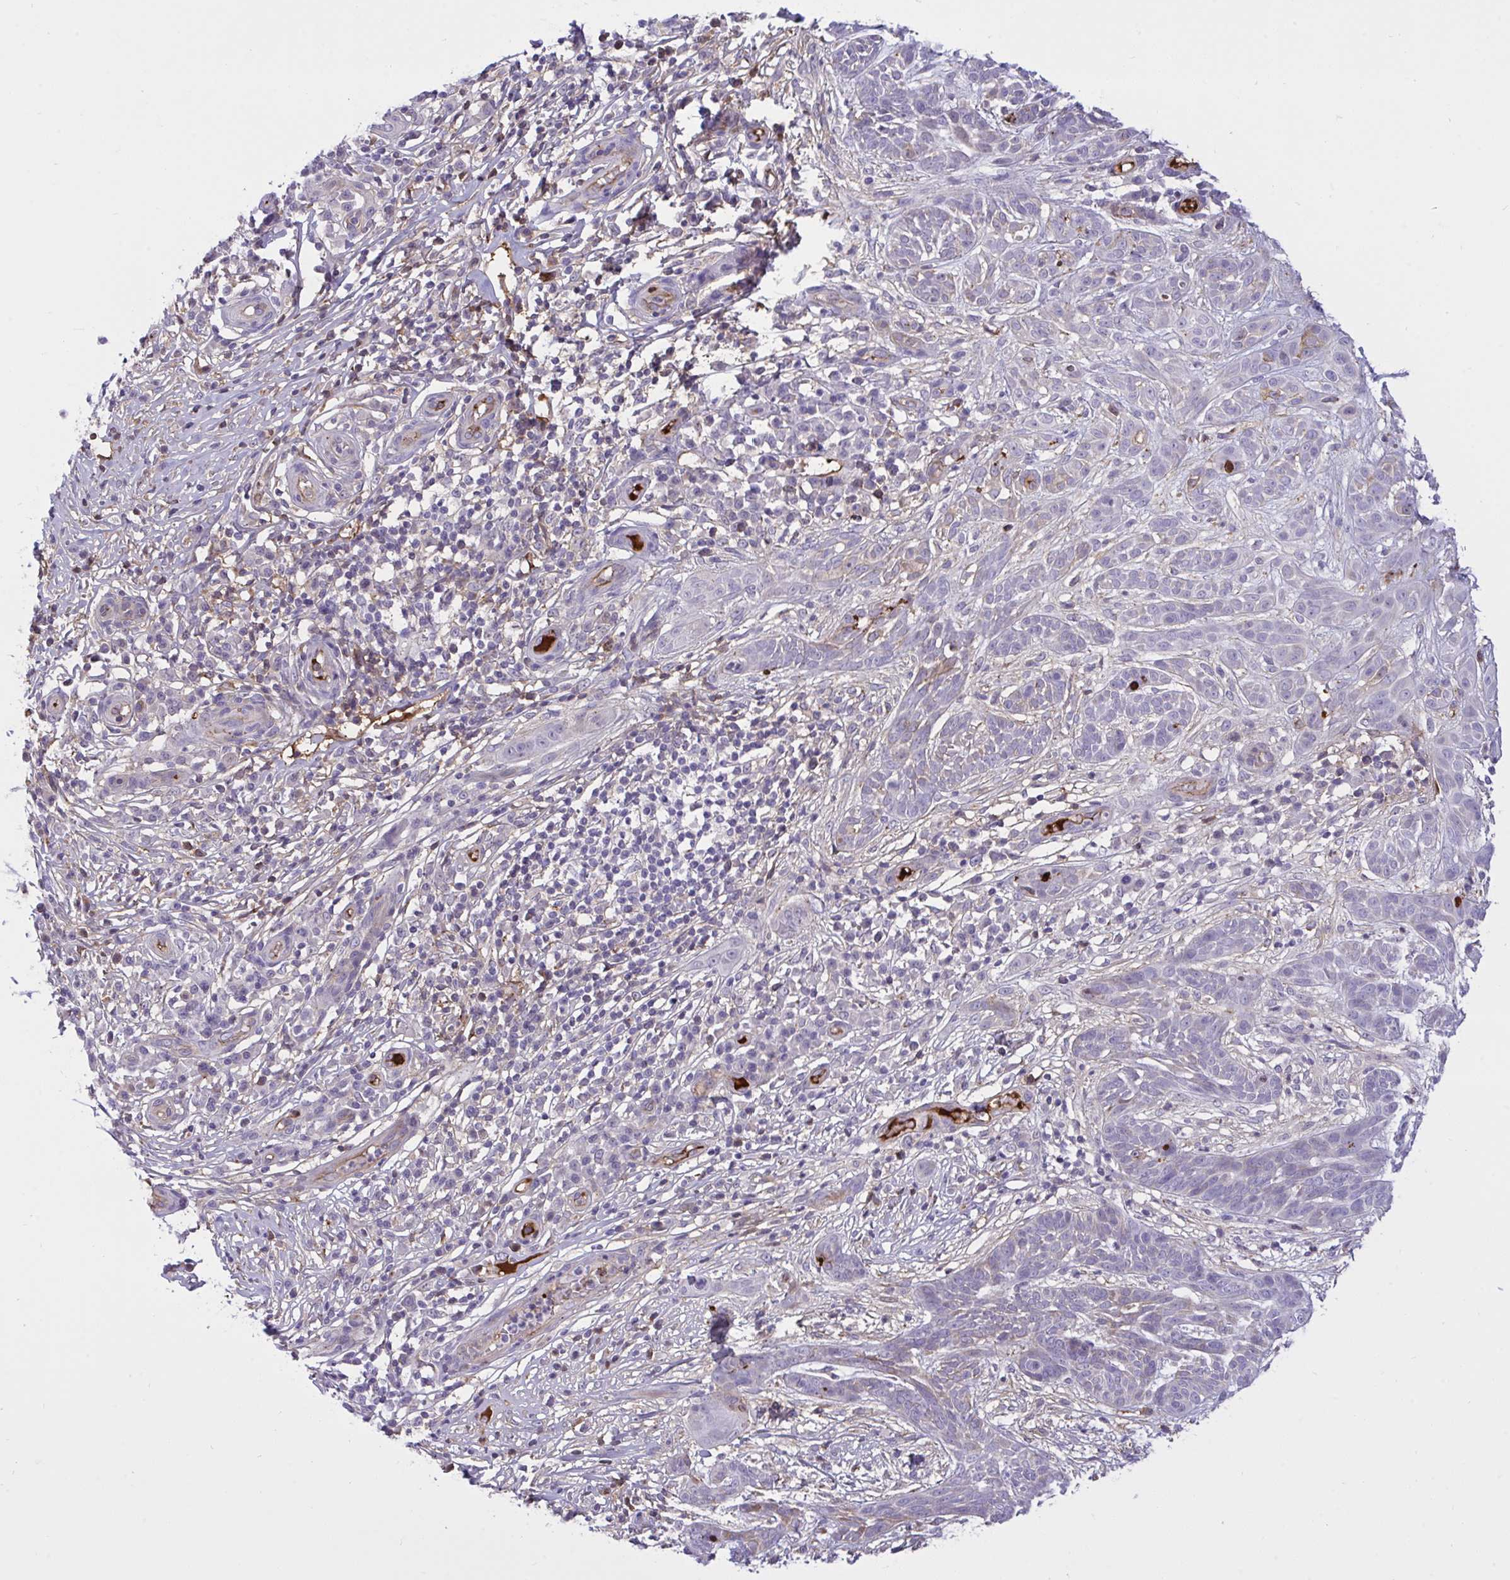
{"staining": {"intensity": "negative", "quantity": "none", "location": "none"}, "tissue": "skin cancer", "cell_type": "Tumor cells", "image_type": "cancer", "snomed": [{"axis": "morphology", "description": "Basal cell carcinoma"}, {"axis": "topography", "description": "Skin"}, {"axis": "topography", "description": "Skin, foot"}], "caption": "The IHC micrograph has no significant expression in tumor cells of skin cancer (basal cell carcinoma) tissue.", "gene": "F2", "patient": {"sex": "female", "age": 86}}